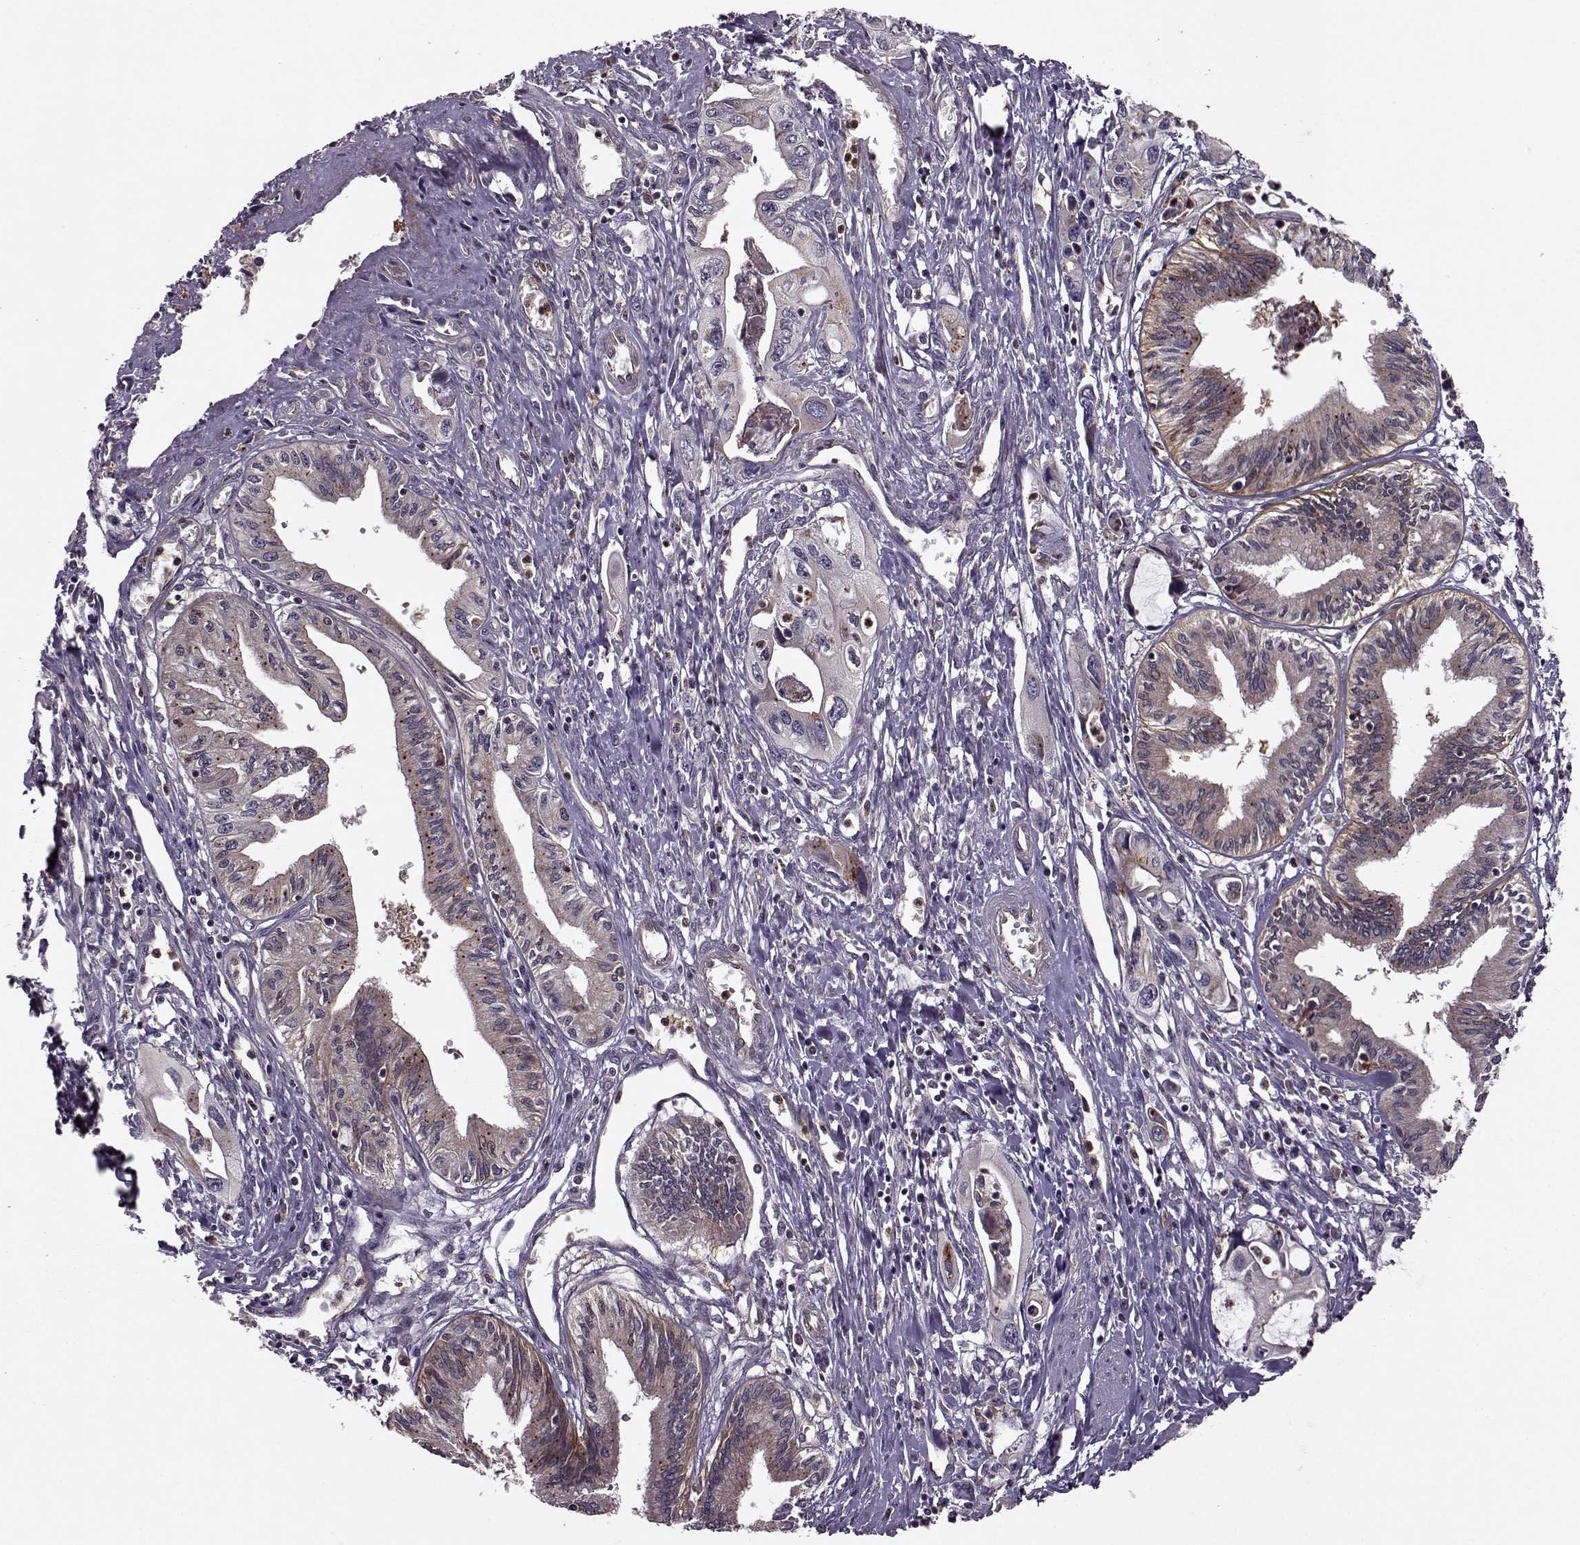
{"staining": {"intensity": "weak", "quantity": "25%-75%", "location": "cytoplasmic/membranous"}, "tissue": "pancreatic cancer", "cell_type": "Tumor cells", "image_type": "cancer", "snomed": [{"axis": "morphology", "description": "Adenocarcinoma, NOS"}, {"axis": "topography", "description": "Pancreas"}], "caption": "Pancreatic cancer stained for a protein exhibits weak cytoplasmic/membranous positivity in tumor cells.", "gene": "IFRD2", "patient": {"sex": "male", "age": 60}}